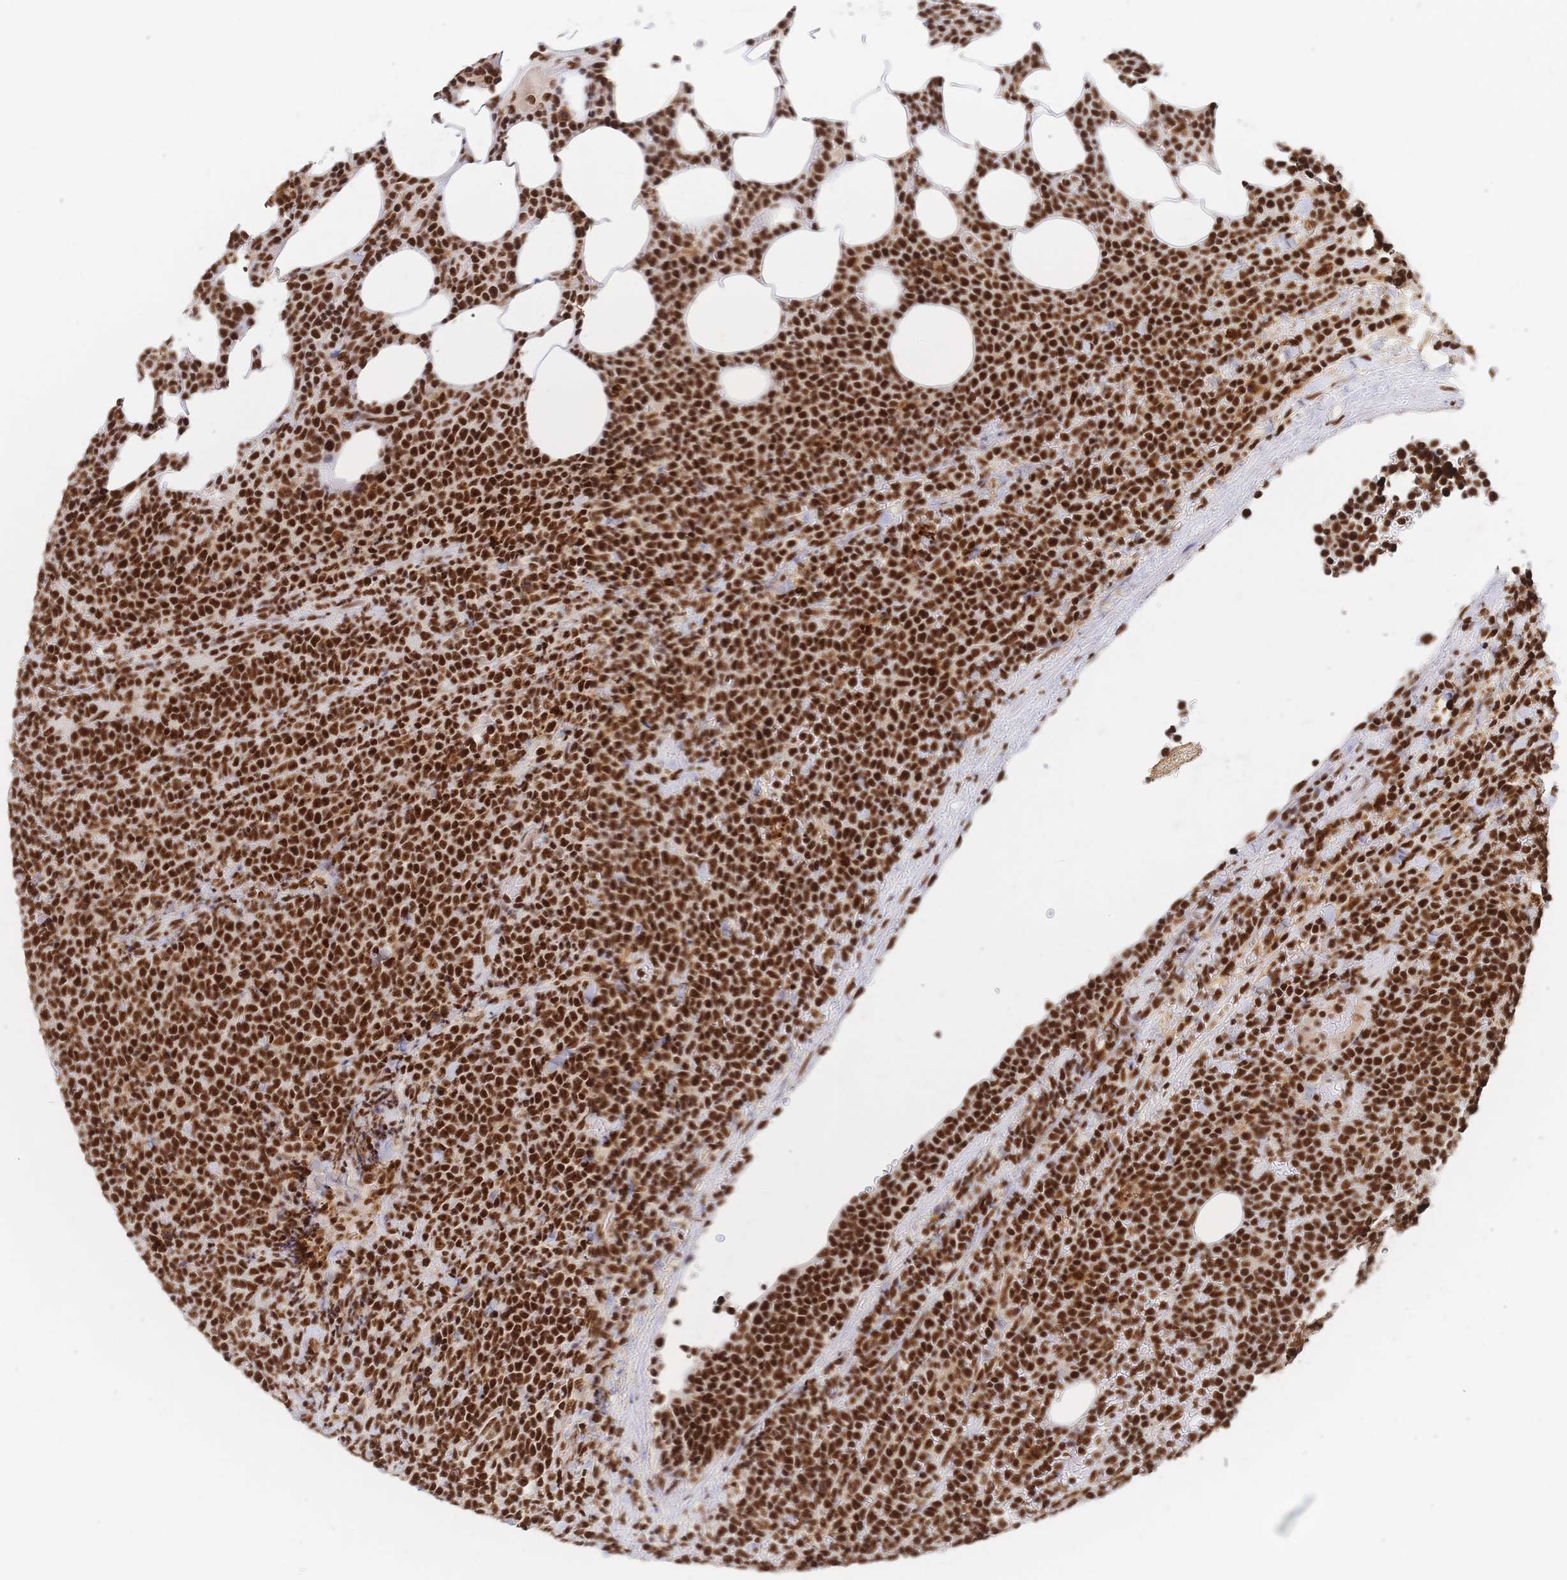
{"staining": {"intensity": "strong", "quantity": ">75%", "location": "nuclear"}, "tissue": "lymphoma", "cell_type": "Tumor cells", "image_type": "cancer", "snomed": [{"axis": "morphology", "description": "Malignant lymphoma, non-Hodgkin's type, High grade"}, {"axis": "topography", "description": "Lymph node"}], "caption": "Strong nuclear staining for a protein is appreciated in approximately >75% of tumor cells of lymphoma using IHC.", "gene": "SRSF1", "patient": {"sex": "male", "age": 61}}